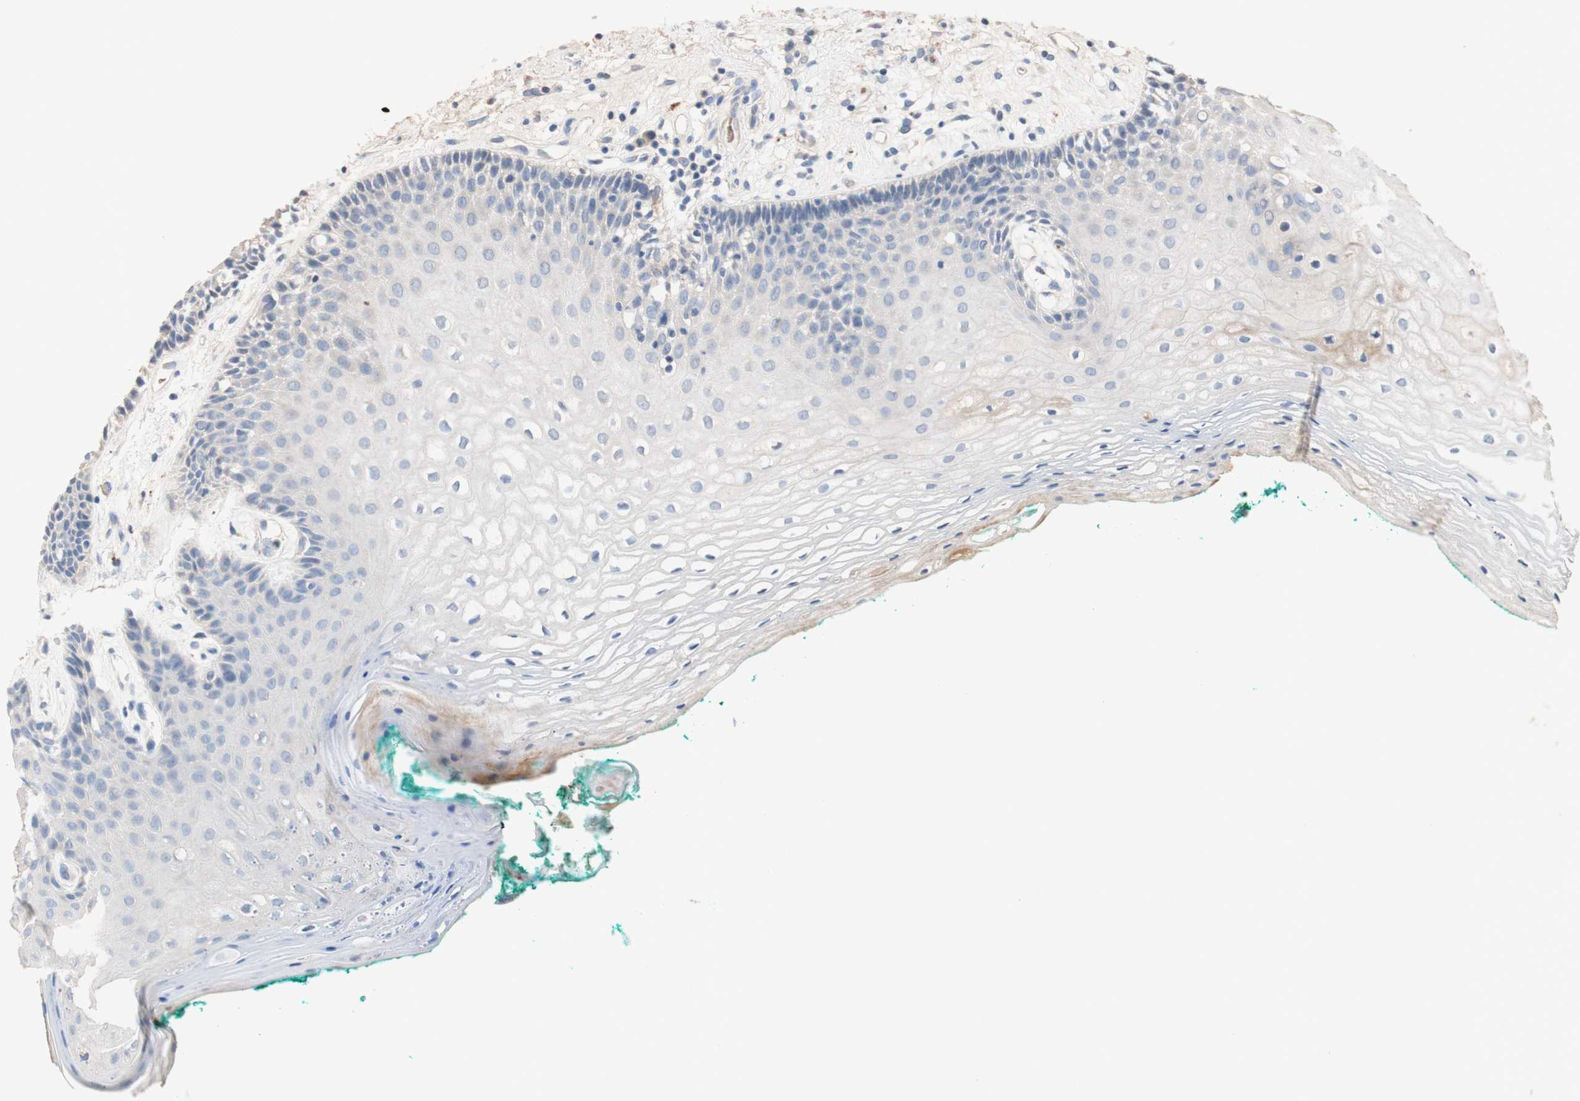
{"staining": {"intensity": "negative", "quantity": "none", "location": "none"}, "tissue": "oral mucosa", "cell_type": "Squamous epithelial cells", "image_type": "normal", "snomed": [{"axis": "morphology", "description": "Normal tissue, NOS"}, {"axis": "topography", "description": "Skeletal muscle"}, {"axis": "topography", "description": "Oral tissue"}, {"axis": "topography", "description": "Peripheral nerve tissue"}], "caption": "Immunohistochemical staining of benign human oral mucosa displays no significant staining in squamous epithelial cells.", "gene": "CDON", "patient": {"sex": "female", "age": 84}}